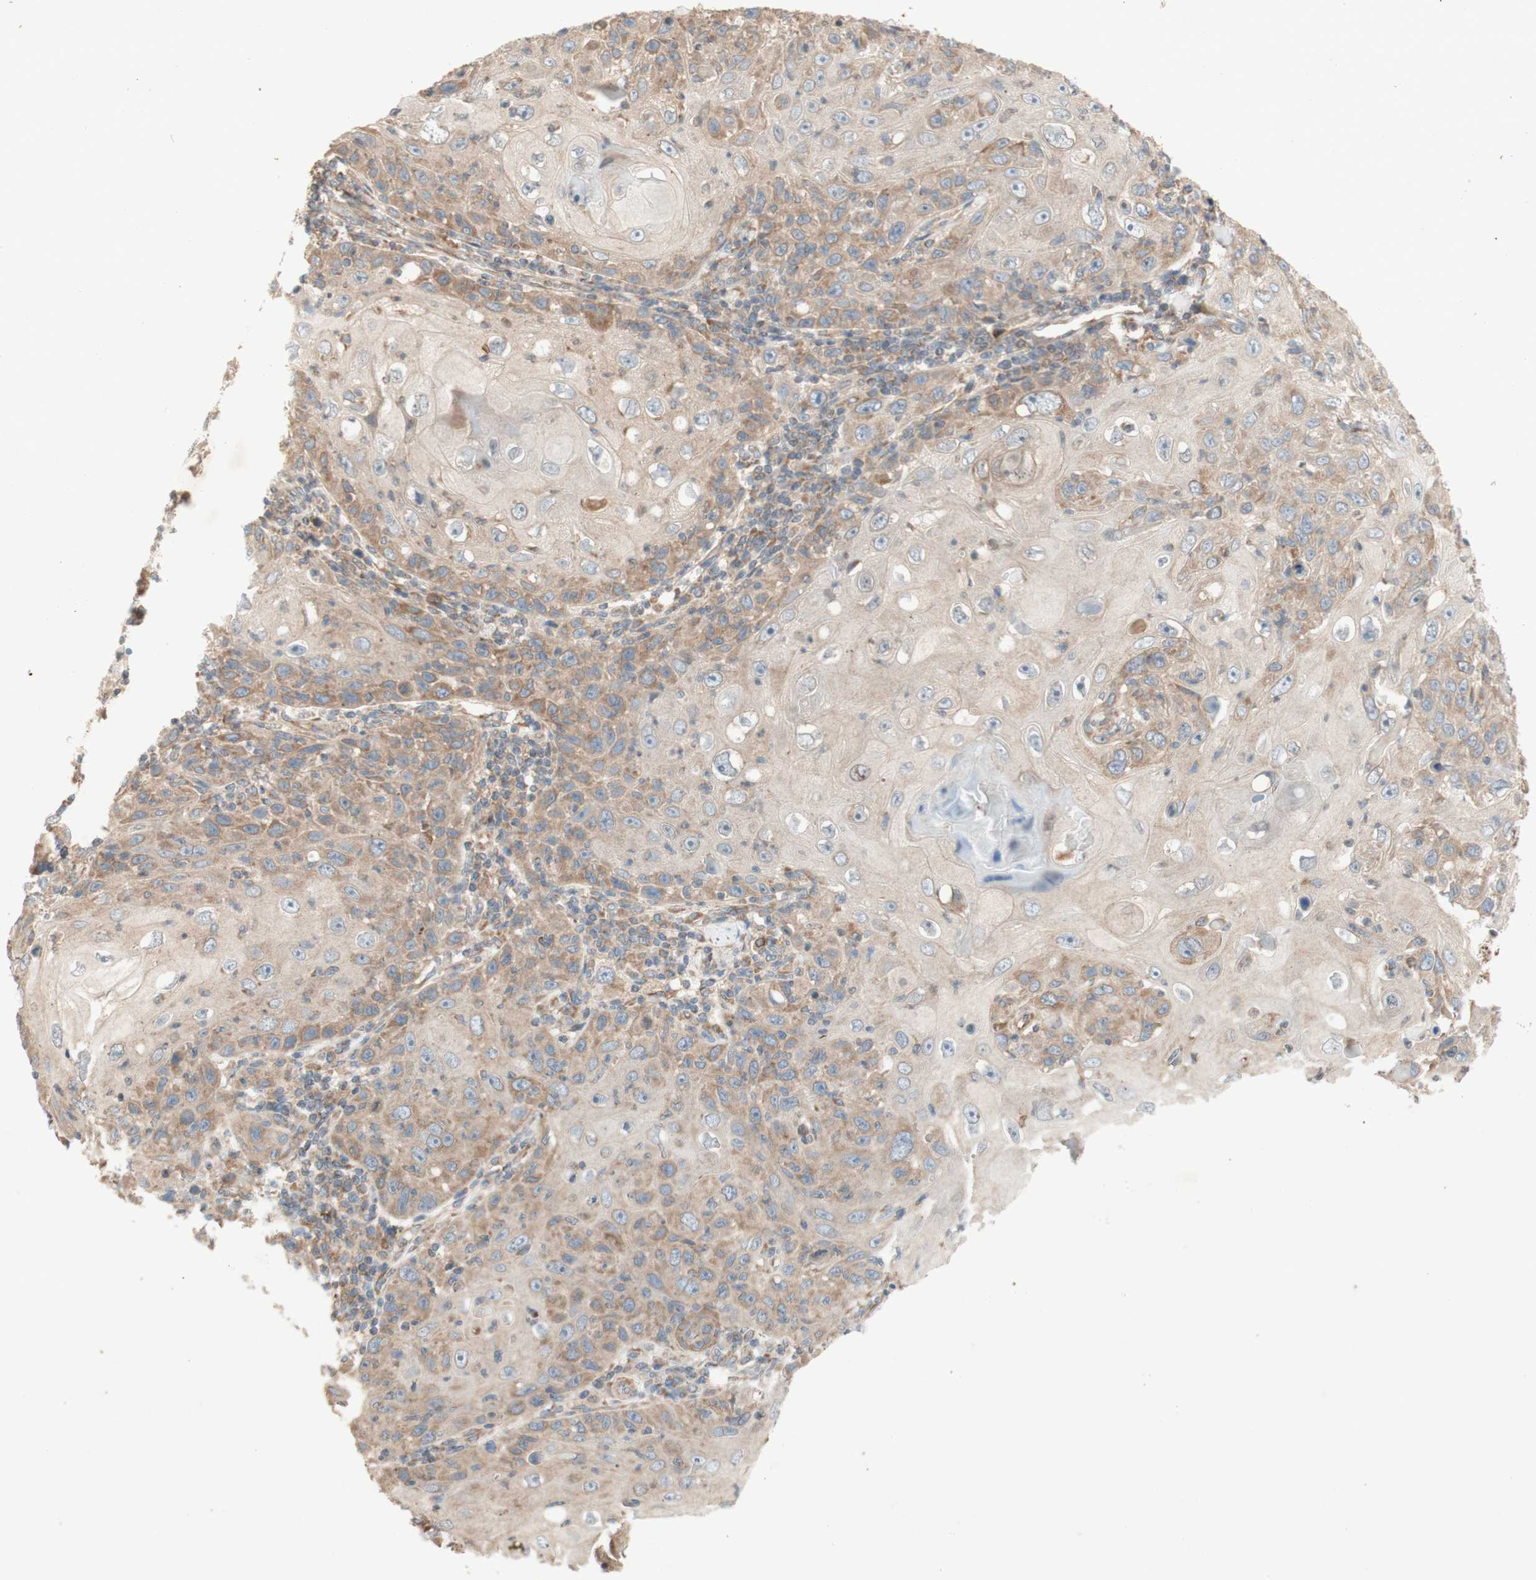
{"staining": {"intensity": "moderate", "quantity": ">75%", "location": "cytoplasmic/membranous"}, "tissue": "skin cancer", "cell_type": "Tumor cells", "image_type": "cancer", "snomed": [{"axis": "morphology", "description": "Squamous cell carcinoma, NOS"}, {"axis": "topography", "description": "Skin"}], "caption": "IHC image of neoplastic tissue: human skin cancer (squamous cell carcinoma) stained using immunohistochemistry (IHC) demonstrates medium levels of moderate protein expression localized specifically in the cytoplasmic/membranous of tumor cells, appearing as a cytoplasmic/membranous brown color.", "gene": "SOCS2", "patient": {"sex": "female", "age": 88}}